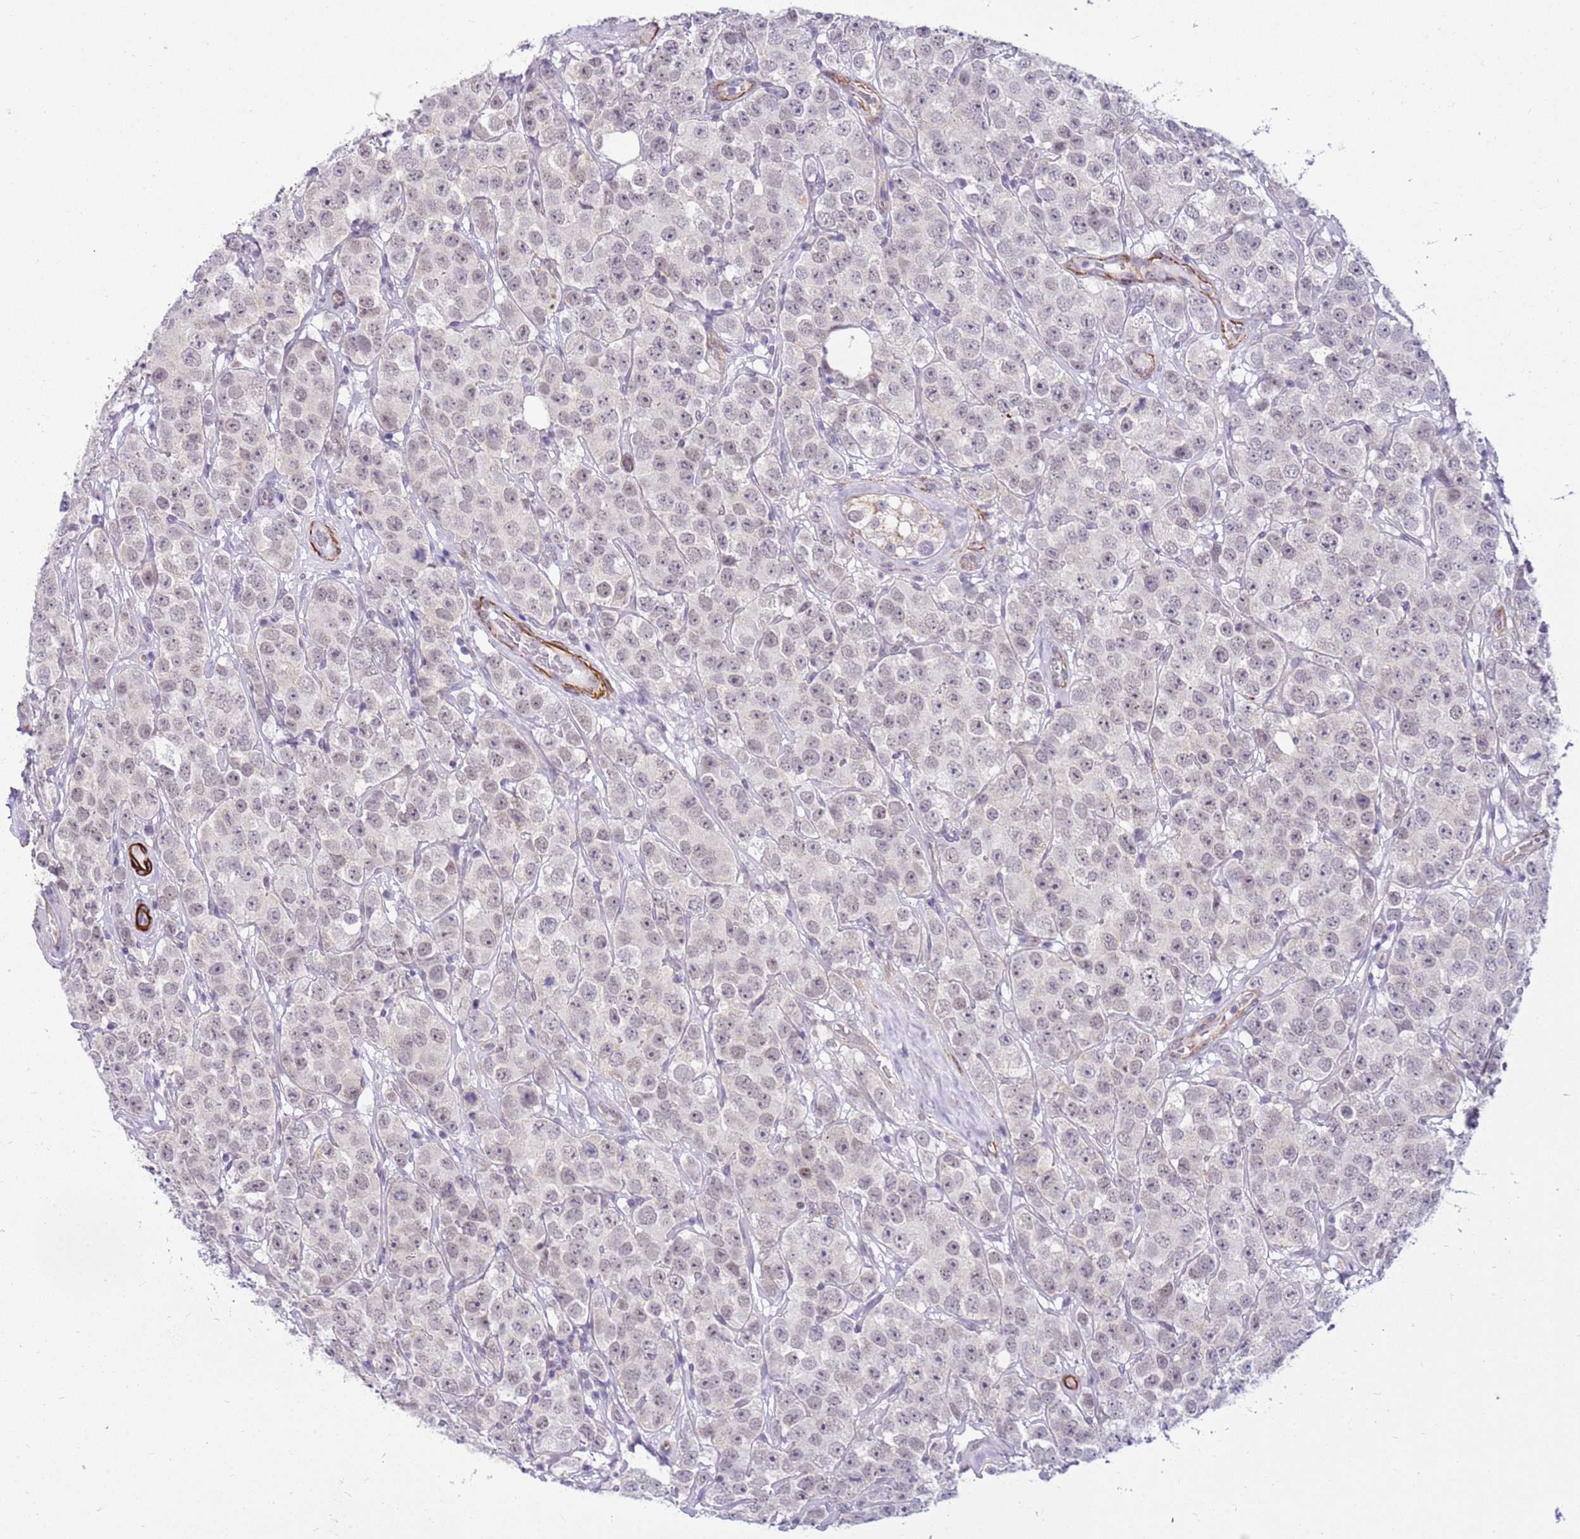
{"staining": {"intensity": "negative", "quantity": "none", "location": "none"}, "tissue": "testis cancer", "cell_type": "Tumor cells", "image_type": "cancer", "snomed": [{"axis": "morphology", "description": "Seminoma, NOS"}, {"axis": "topography", "description": "Testis"}], "caption": "Testis seminoma was stained to show a protein in brown. There is no significant staining in tumor cells. The staining was performed using DAB to visualize the protein expression in brown, while the nuclei were stained in blue with hematoxylin (Magnification: 20x).", "gene": "SMIM4", "patient": {"sex": "male", "age": 28}}